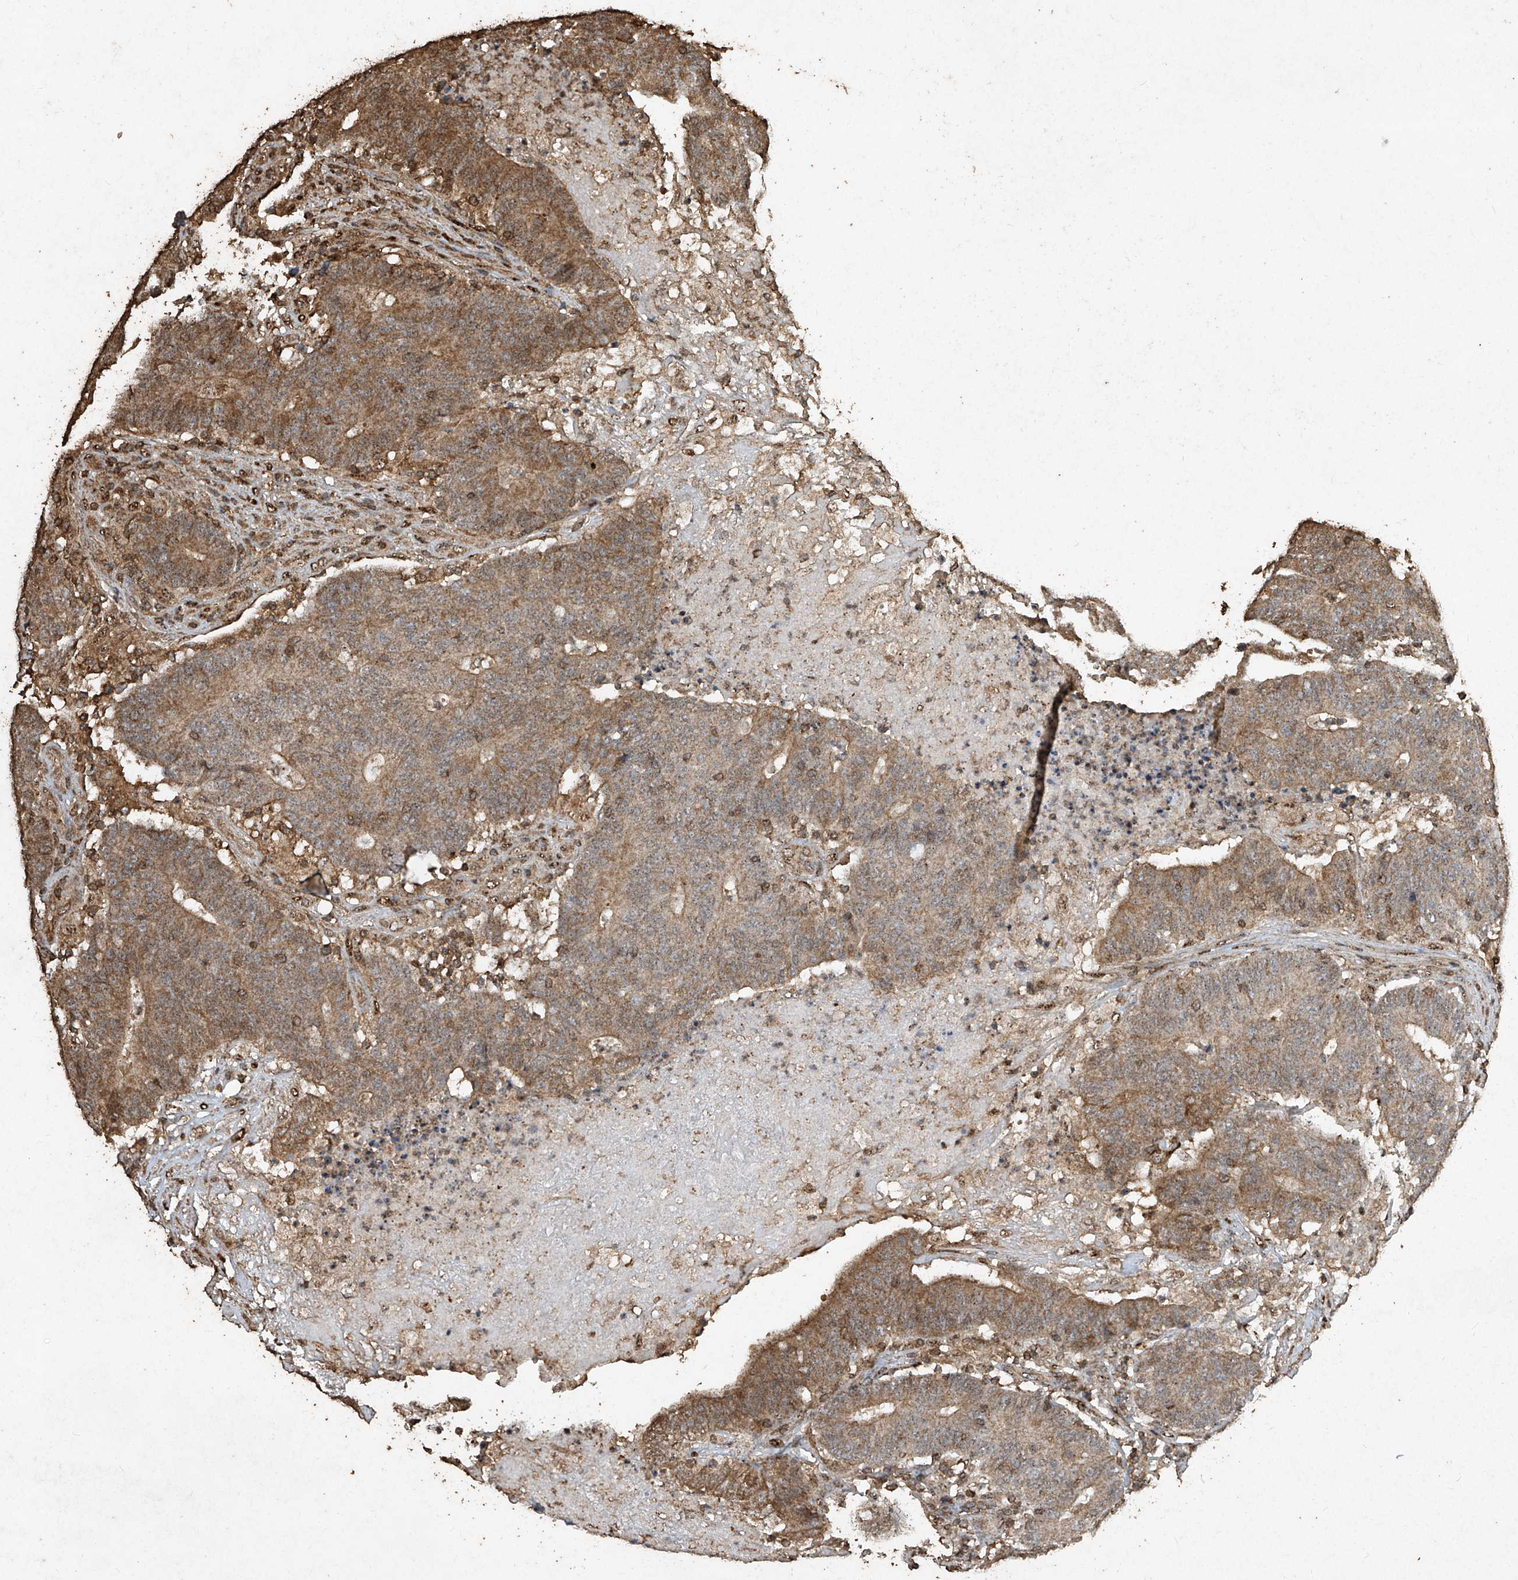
{"staining": {"intensity": "moderate", "quantity": "25%-75%", "location": "cytoplasmic/membranous"}, "tissue": "colorectal cancer", "cell_type": "Tumor cells", "image_type": "cancer", "snomed": [{"axis": "morphology", "description": "Normal tissue, NOS"}, {"axis": "morphology", "description": "Adenocarcinoma, NOS"}, {"axis": "topography", "description": "Colon"}], "caption": "The immunohistochemical stain labels moderate cytoplasmic/membranous expression in tumor cells of colorectal cancer (adenocarcinoma) tissue.", "gene": "ERBB3", "patient": {"sex": "female", "age": 75}}